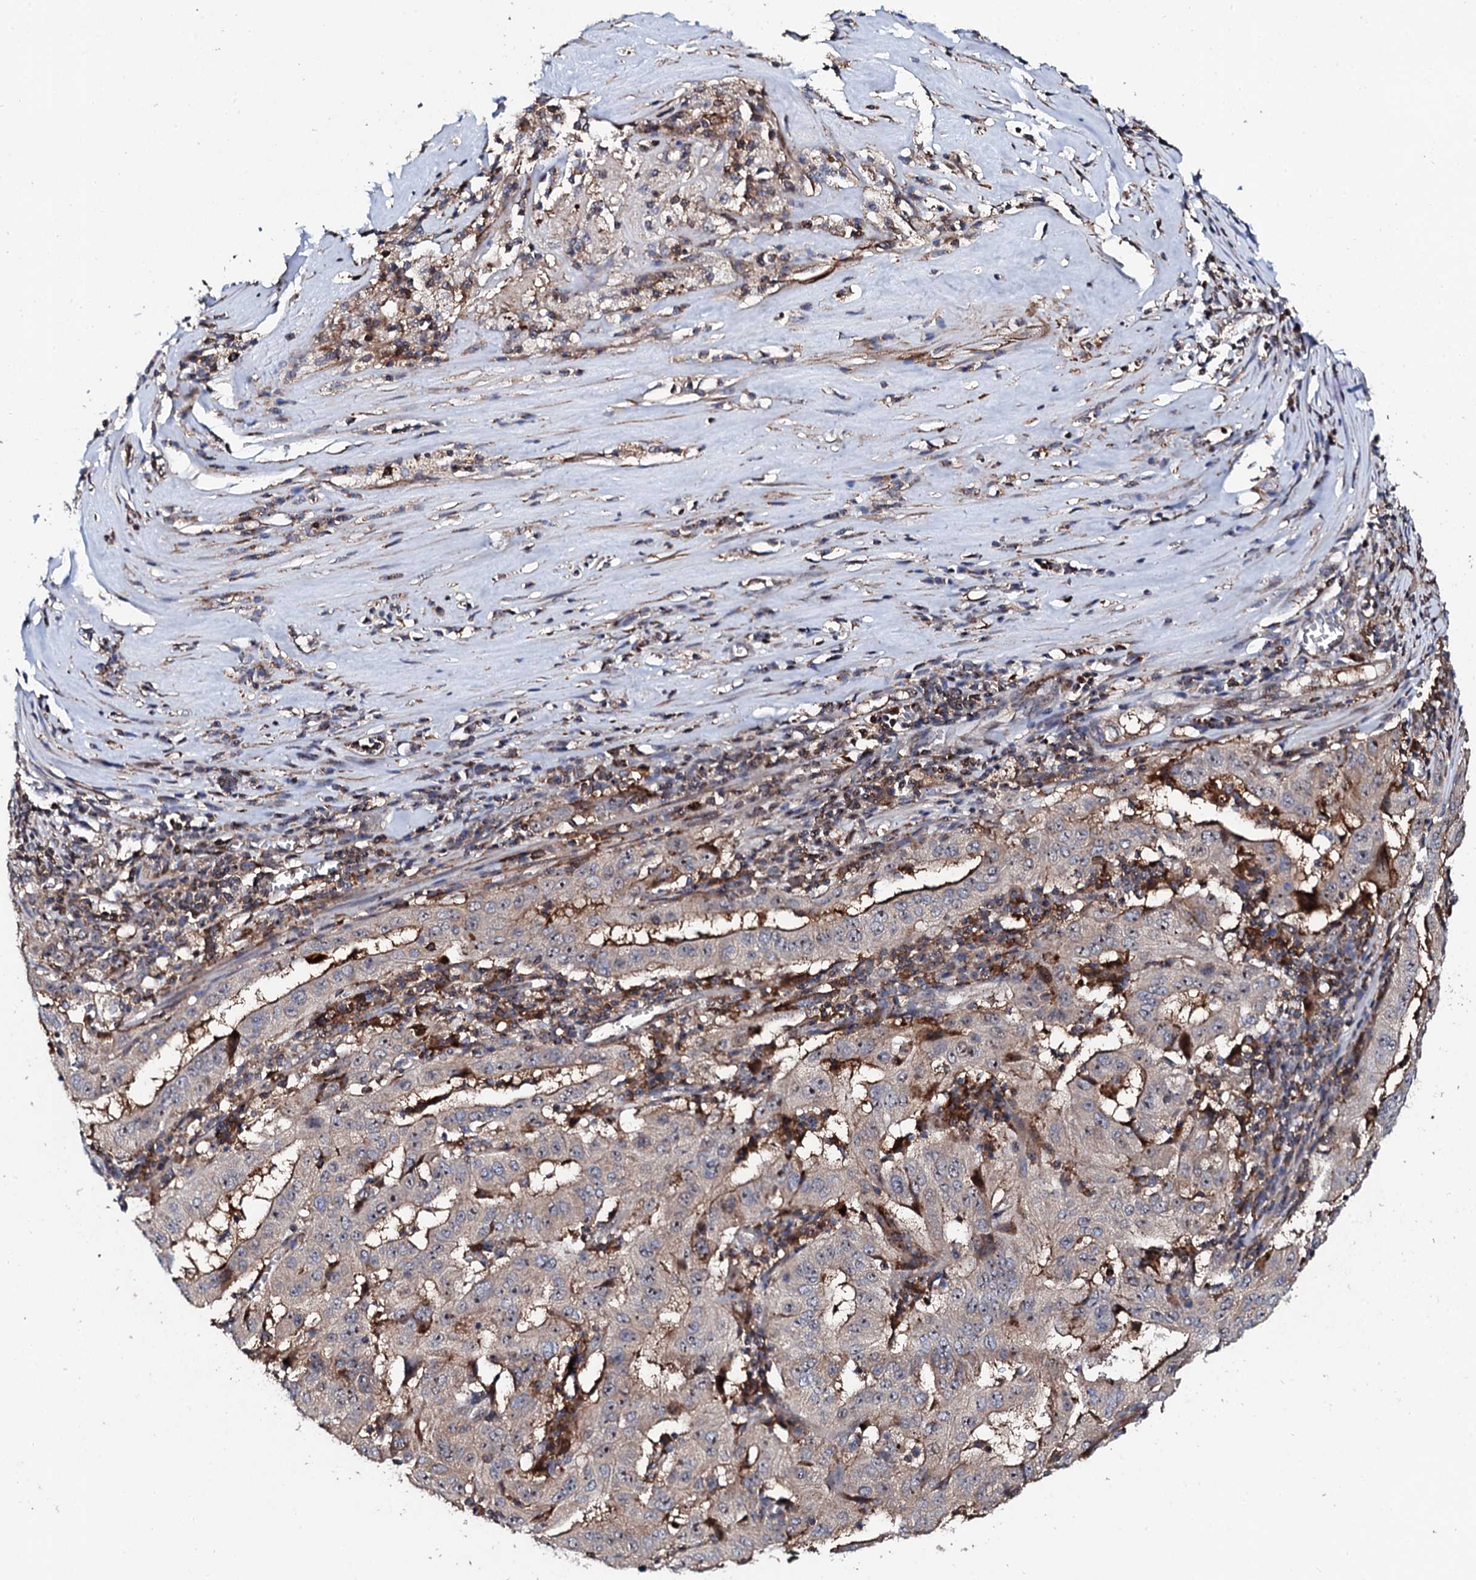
{"staining": {"intensity": "moderate", "quantity": "<25%", "location": "cytoplasmic/membranous"}, "tissue": "pancreatic cancer", "cell_type": "Tumor cells", "image_type": "cancer", "snomed": [{"axis": "morphology", "description": "Adenocarcinoma, NOS"}, {"axis": "topography", "description": "Pancreas"}], "caption": "Brown immunohistochemical staining in pancreatic cancer (adenocarcinoma) shows moderate cytoplasmic/membranous expression in approximately <25% of tumor cells.", "gene": "GTPBP4", "patient": {"sex": "male", "age": 63}}